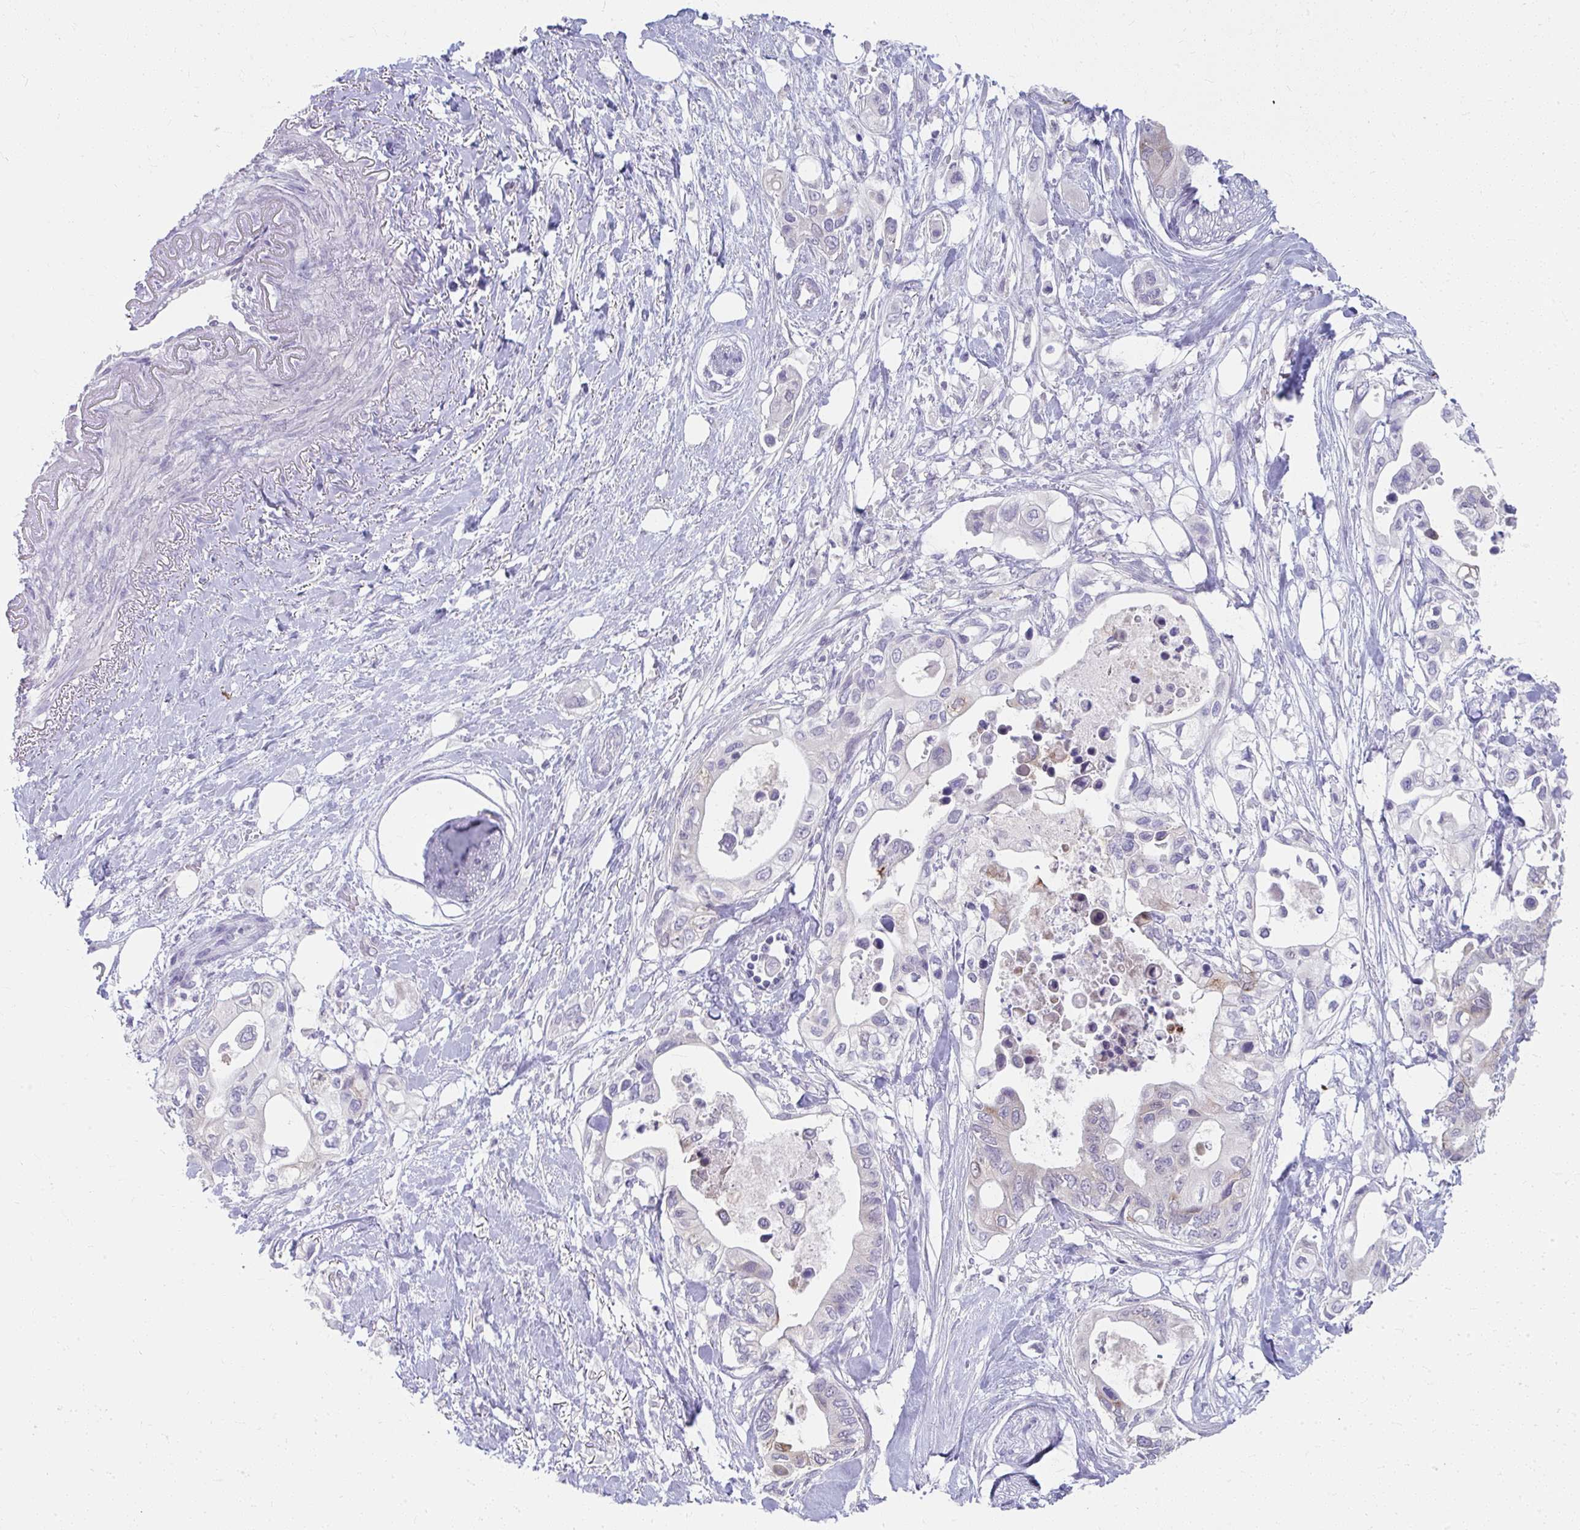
{"staining": {"intensity": "strong", "quantity": "<25%", "location": "cytoplasmic/membranous"}, "tissue": "pancreatic cancer", "cell_type": "Tumor cells", "image_type": "cancer", "snomed": [{"axis": "morphology", "description": "Adenocarcinoma, NOS"}, {"axis": "topography", "description": "Pancreas"}], "caption": "Human pancreatic cancer stained with a protein marker displays strong staining in tumor cells.", "gene": "UGT3A2", "patient": {"sex": "female", "age": 63}}